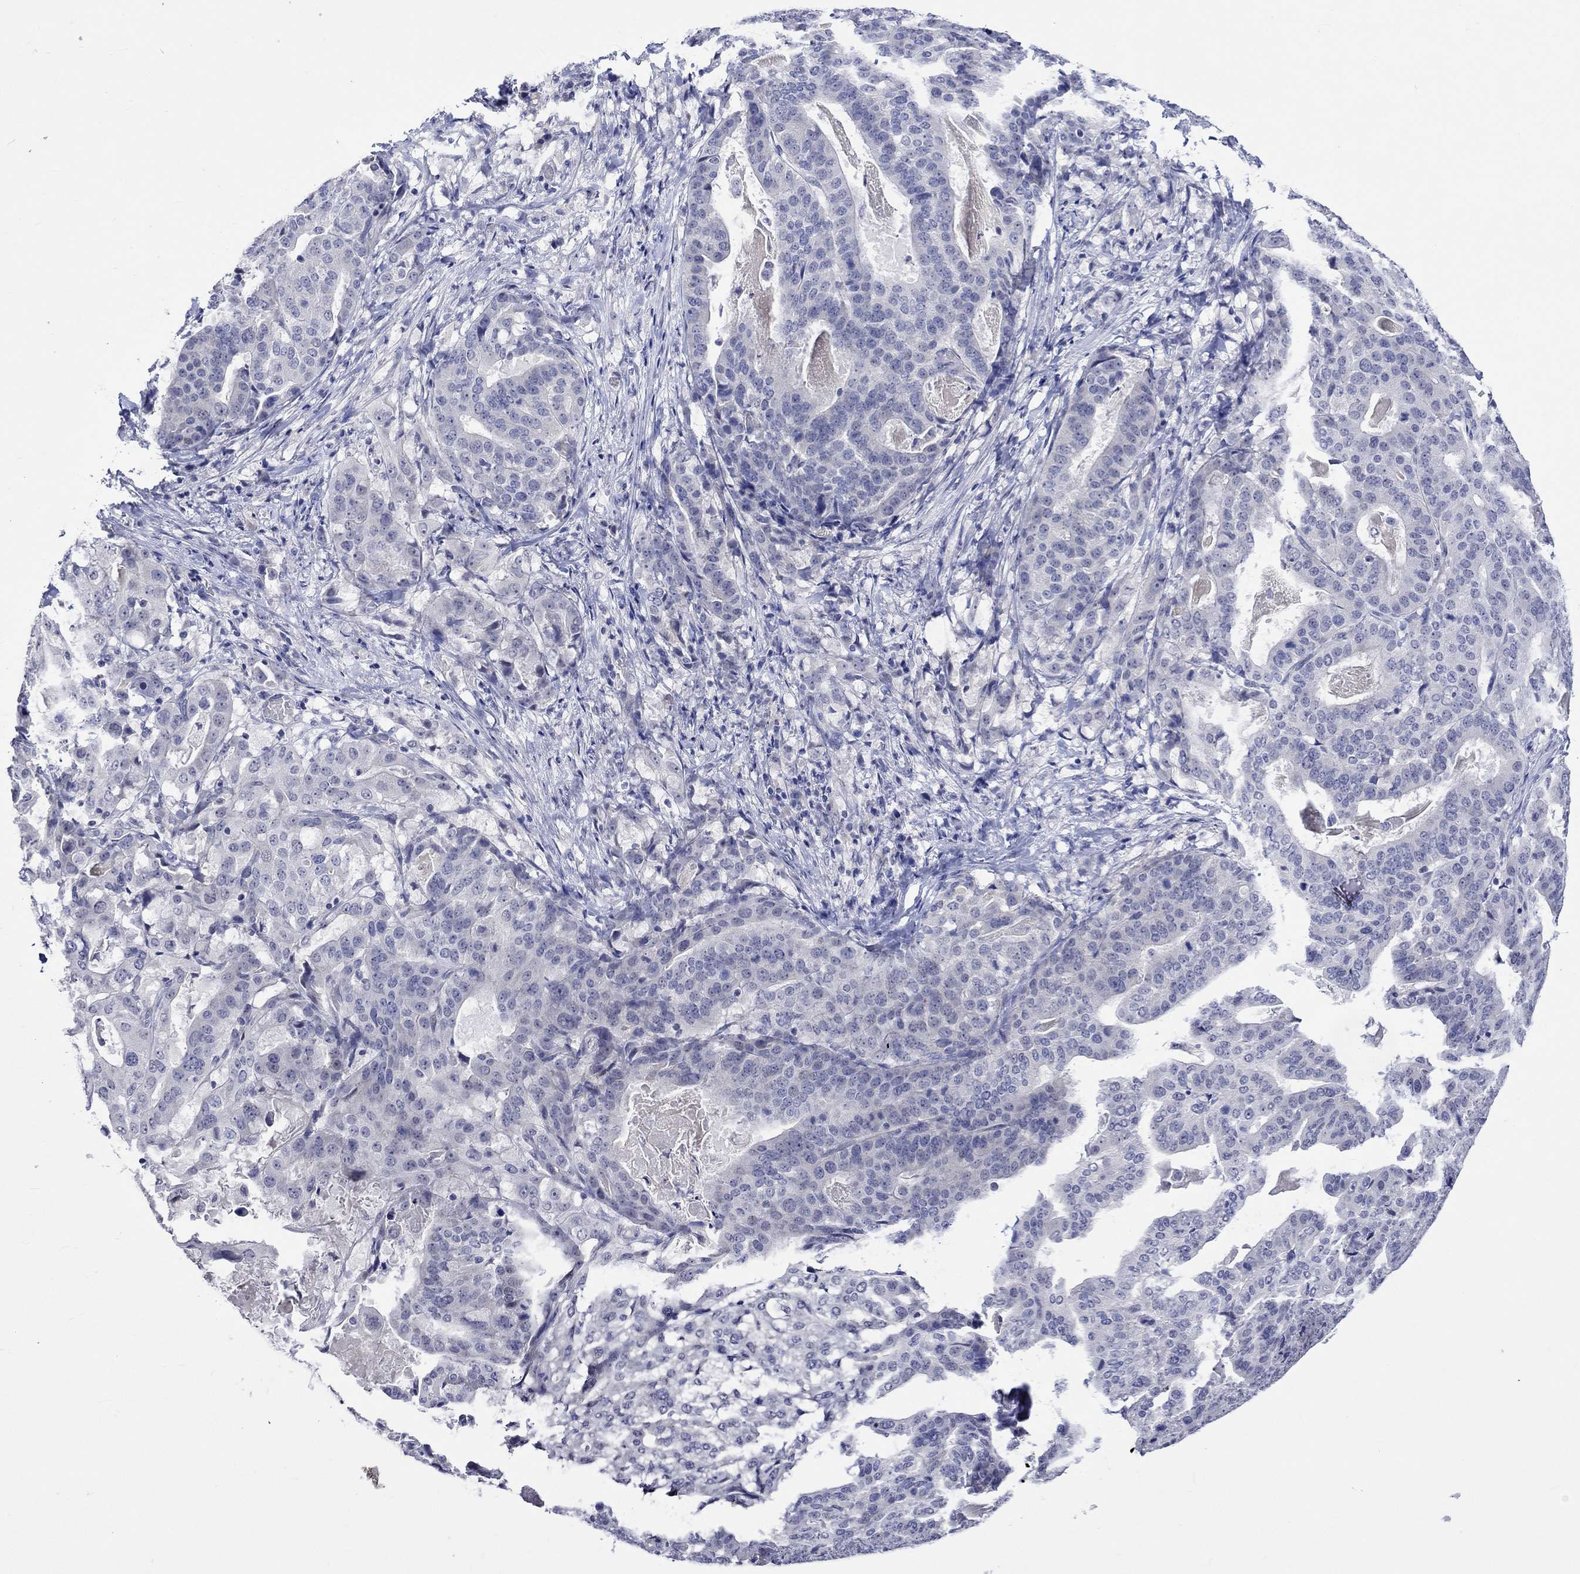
{"staining": {"intensity": "negative", "quantity": "none", "location": "none"}, "tissue": "stomach cancer", "cell_type": "Tumor cells", "image_type": "cancer", "snomed": [{"axis": "morphology", "description": "Adenocarcinoma, NOS"}, {"axis": "topography", "description": "Stomach"}], "caption": "Stomach cancer (adenocarcinoma) was stained to show a protein in brown. There is no significant positivity in tumor cells. (DAB (3,3'-diaminobenzidine) immunohistochemistry (IHC), high magnification).", "gene": "CRYAB", "patient": {"sex": "male", "age": 48}}